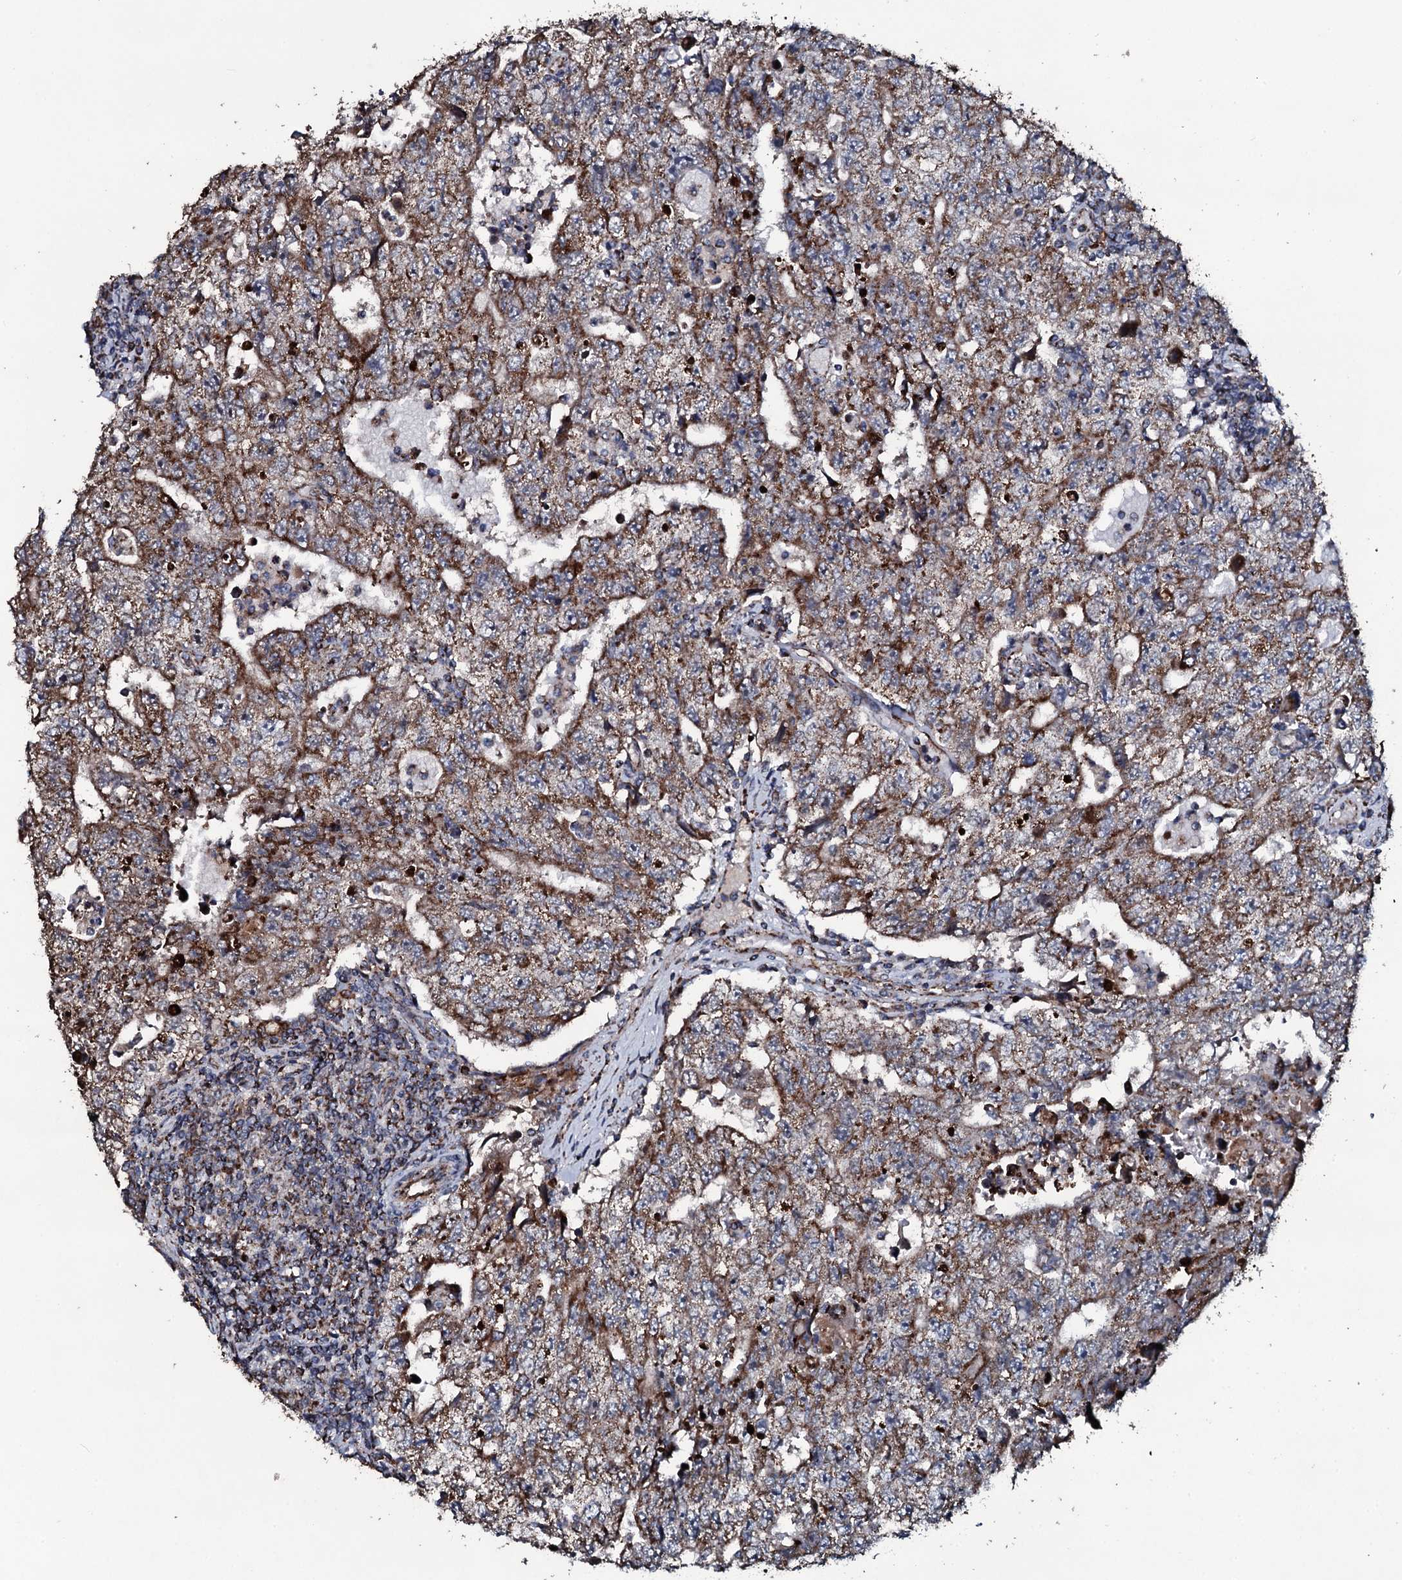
{"staining": {"intensity": "moderate", "quantity": ">75%", "location": "cytoplasmic/membranous"}, "tissue": "testis cancer", "cell_type": "Tumor cells", "image_type": "cancer", "snomed": [{"axis": "morphology", "description": "Carcinoma, Embryonal, NOS"}, {"axis": "topography", "description": "Testis"}], "caption": "An IHC photomicrograph of neoplastic tissue is shown. Protein staining in brown labels moderate cytoplasmic/membranous positivity in testis cancer (embryonal carcinoma) within tumor cells.", "gene": "DYNC2I2", "patient": {"sex": "male", "age": 17}}